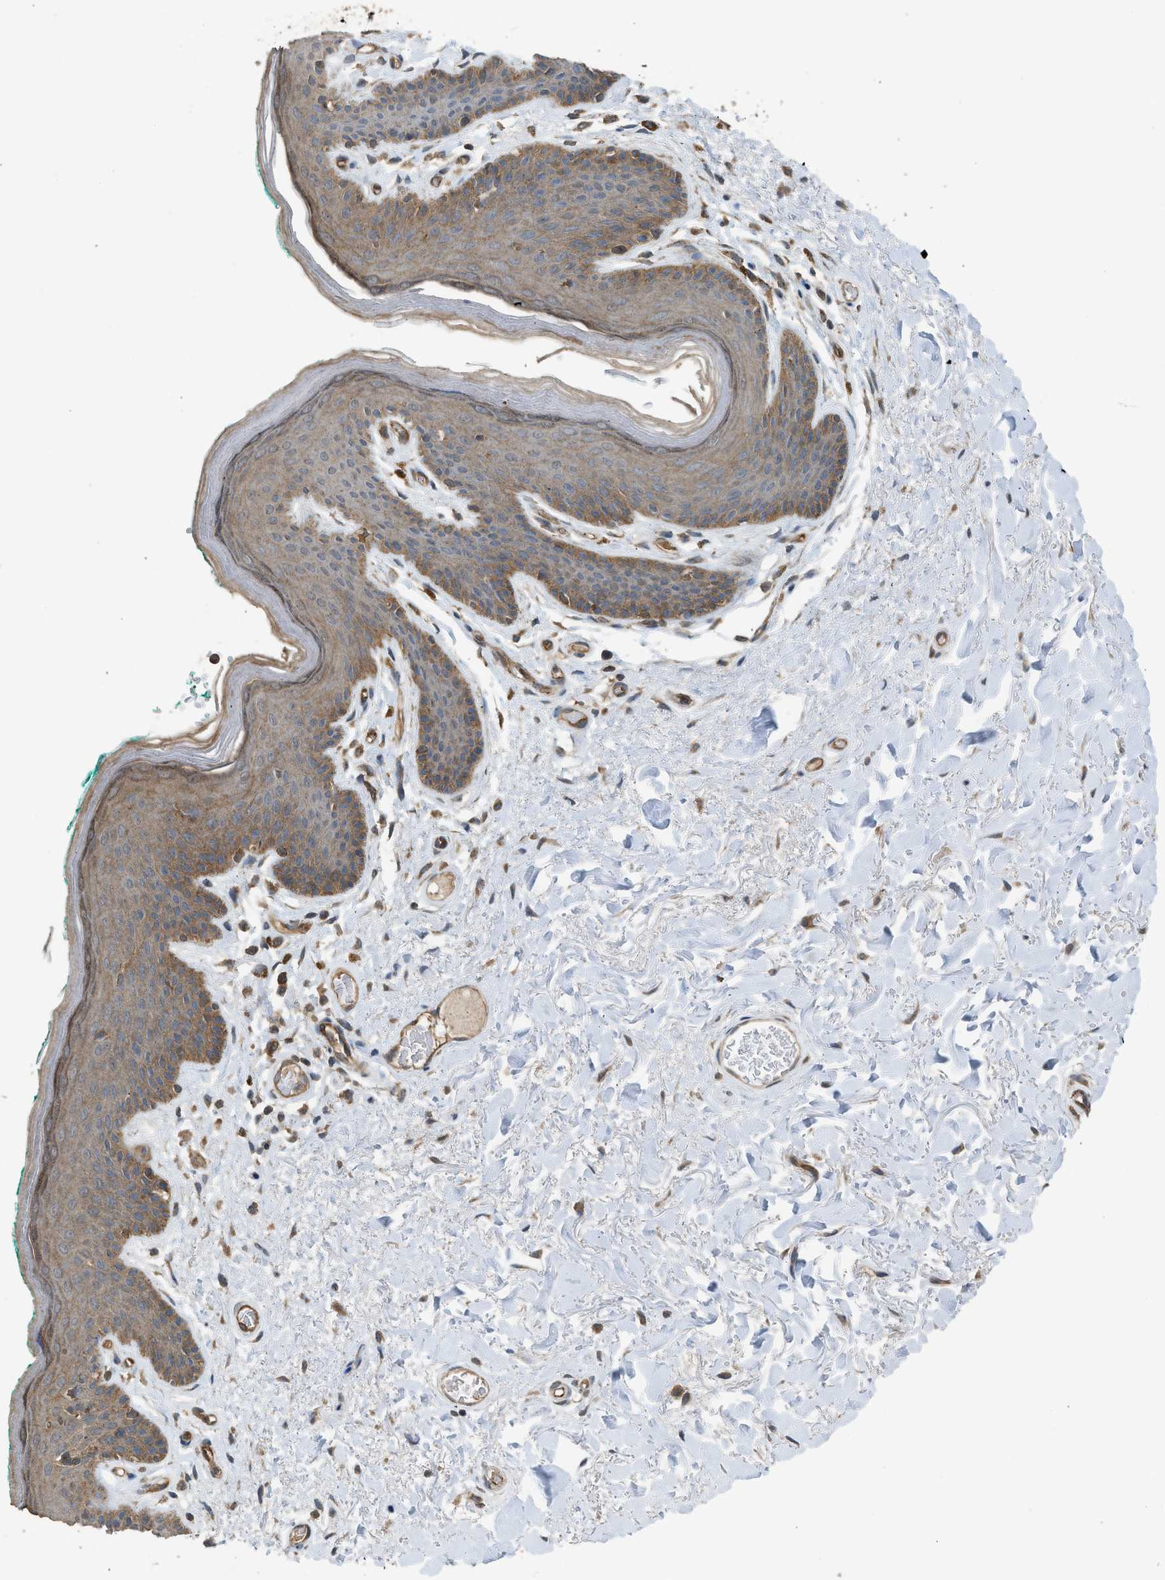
{"staining": {"intensity": "moderate", "quantity": ">75%", "location": "cytoplasmic/membranous"}, "tissue": "skin", "cell_type": "Epidermal cells", "image_type": "normal", "snomed": [{"axis": "morphology", "description": "Normal tissue, NOS"}, {"axis": "topography", "description": "Anal"}], "caption": "The image demonstrates a brown stain indicating the presence of a protein in the cytoplasmic/membranous of epidermal cells in skin. (brown staining indicates protein expression, while blue staining denotes nuclei).", "gene": "HIP1R", "patient": {"sex": "male", "age": 74}}